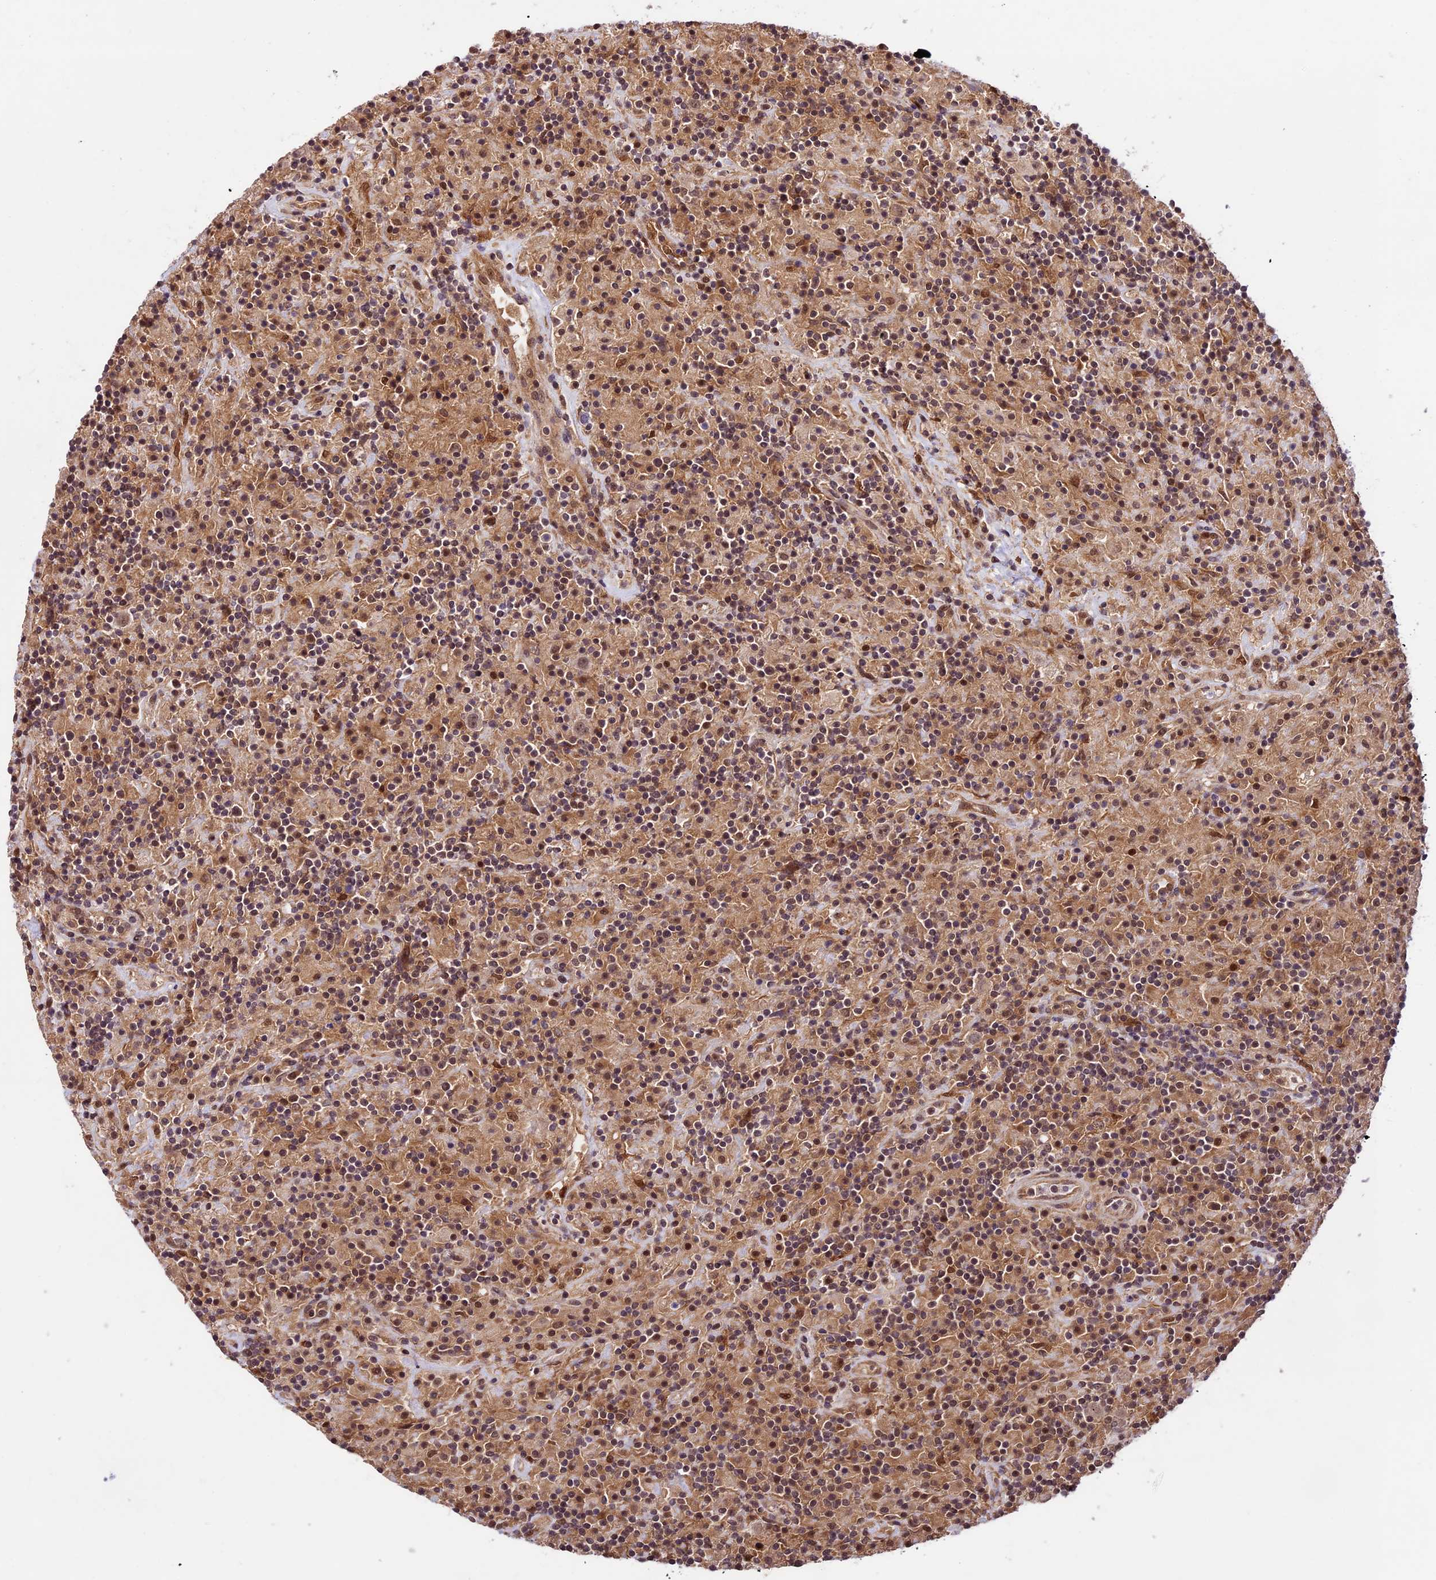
{"staining": {"intensity": "moderate", "quantity": ">75%", "location": "nuclear"}, "tissue": "lymphoma", "cell_type": "Tumor cells", "image_type": "cancer", "snomed": [{"axis": "morphology", "description": "Hodgkin's disease, NOS"}, {"axis": "topography", "description": "Lymph node"}], "caption": "Lymphoma stained for a protein reveals moderate nuclear positivity in tumor cells. Using DAB (brown) and hematoxylin (blue) stains, captured at high magnification using brightfield microscopy.", "gene": "DHX38", "patient": {"sex": "male", "age": 70}}